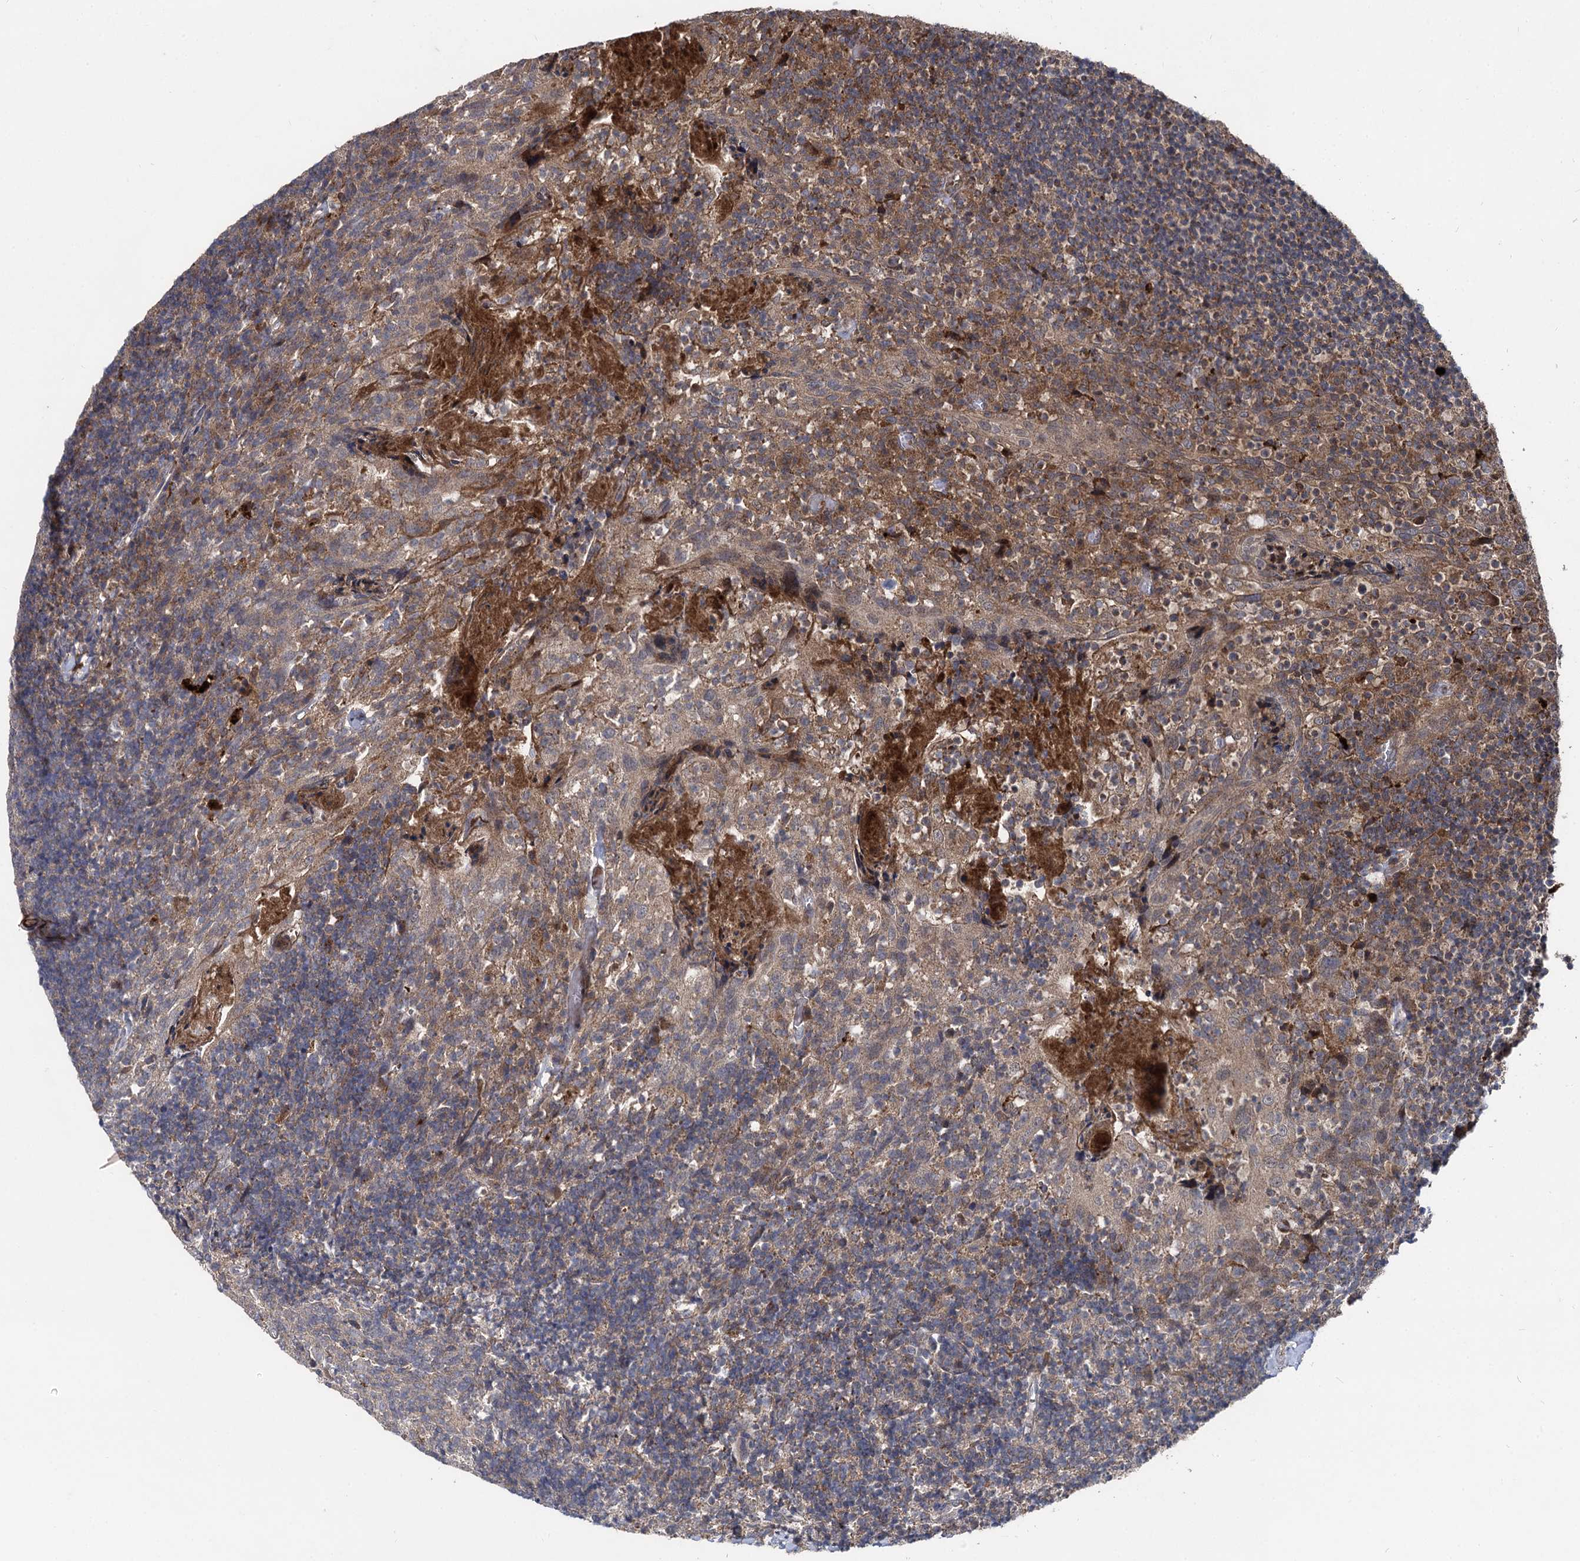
{"staining": {"intensity": "moderate", "quantity": ">75%", "location": "cytoplasmic/membranous"}, "tissue": "tonsil", "cell_type": "Germinal center cells", "image_type": "normal", "snomed": [{"axis": "morphology", "description": "Normal tissue, NOS"}, {"axis": "topography", "description": "Tonsil"}], "caption": "High-magnification brightfield microscopy of normal tonsil stained with DAB (3,3'-diaminobenzidine) (brown) and counterstained with hematoxylin (blue). germinal center cells exhibit moderate cytoplasmic/membranous expression is present in about>75% of cells. (Brightfield microscopy of DAB IHC at high magnification).", "gene": "BCL2L2", "patient": {"sex": "female", "age": 10}}